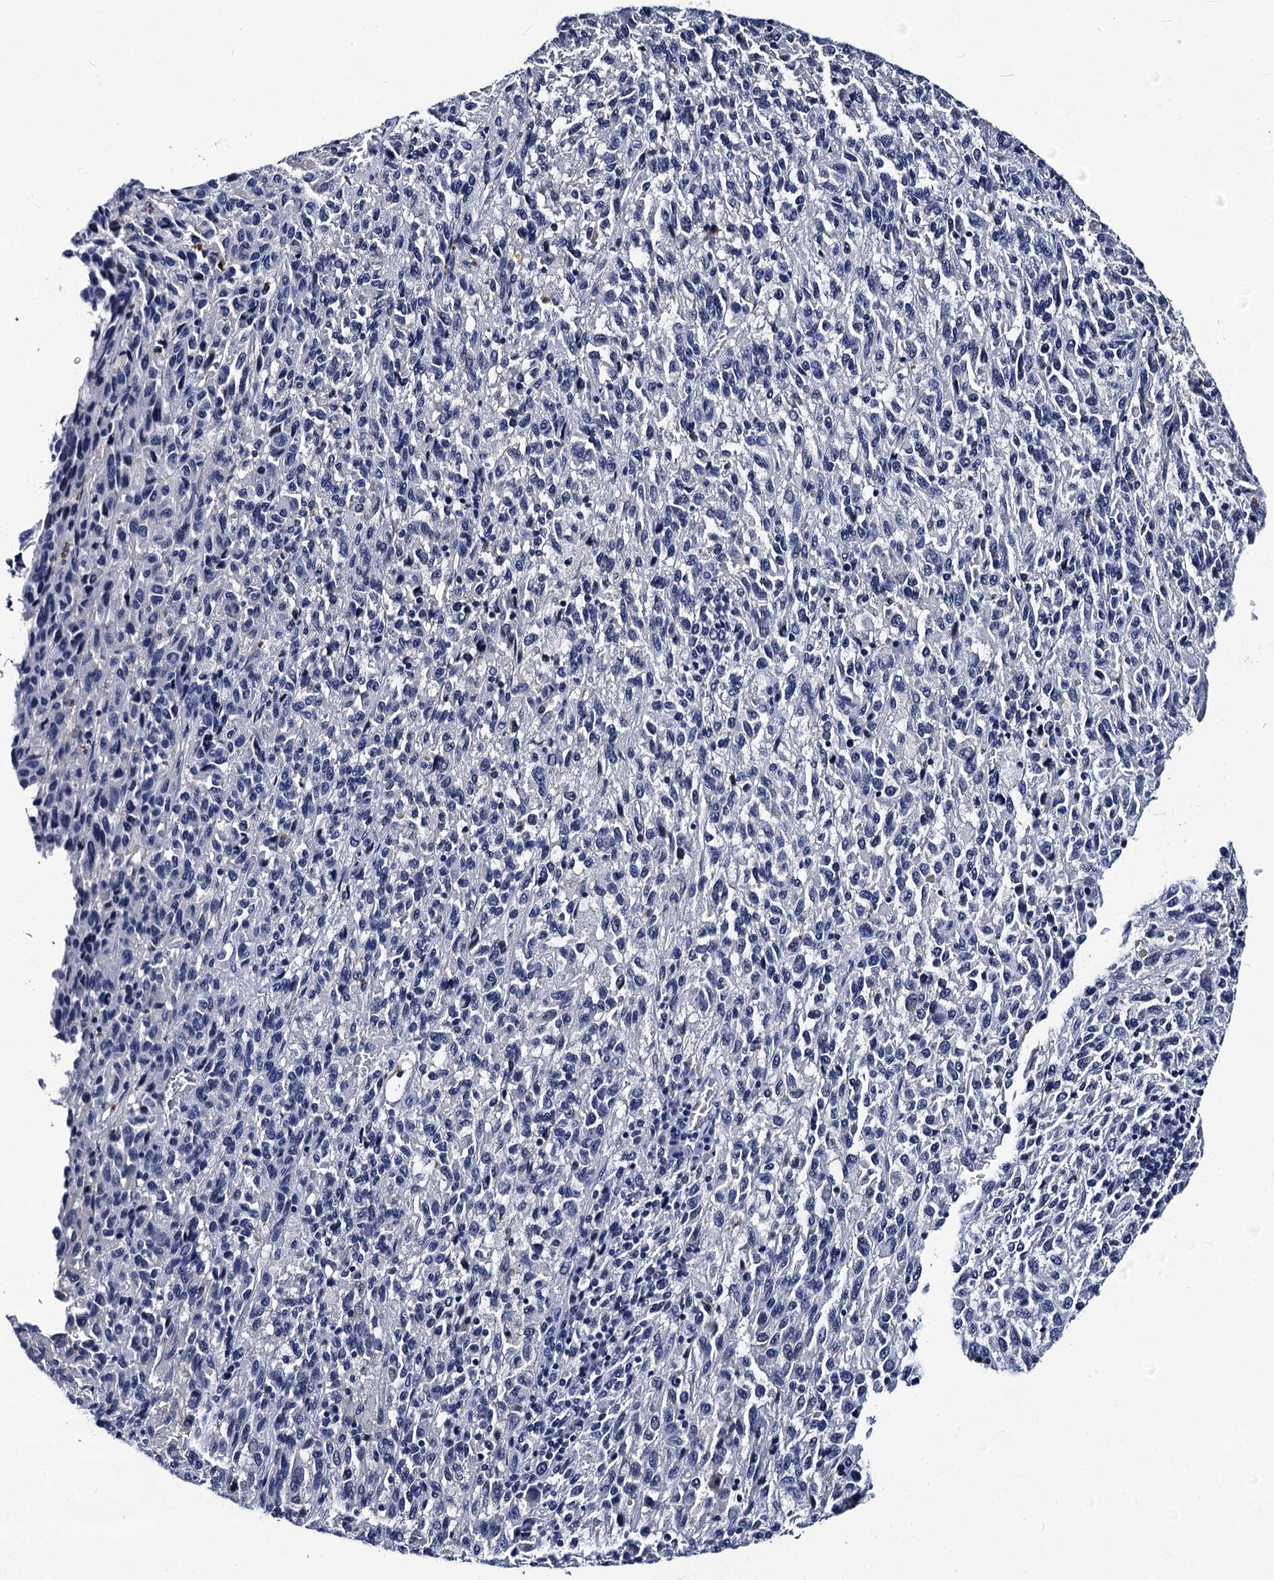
{"staining": {"intensity": "negative", "quantity": "none", "location": "none"}, "tissue": "melanoma", "cell_type": "Tumor cells", "image_type": "cancer", "snomed": [{"axis": "morphology", "description": "Malignant melanoma, Metastatic site"}, {"axis": "topography", "description": "Lung"}], "caption": "An IHC image of melanoma is shown. There is no staining in tumor cells of melanoma.", "gene": "LRRC30", "patient": {"sex": "male", "age": 64}}